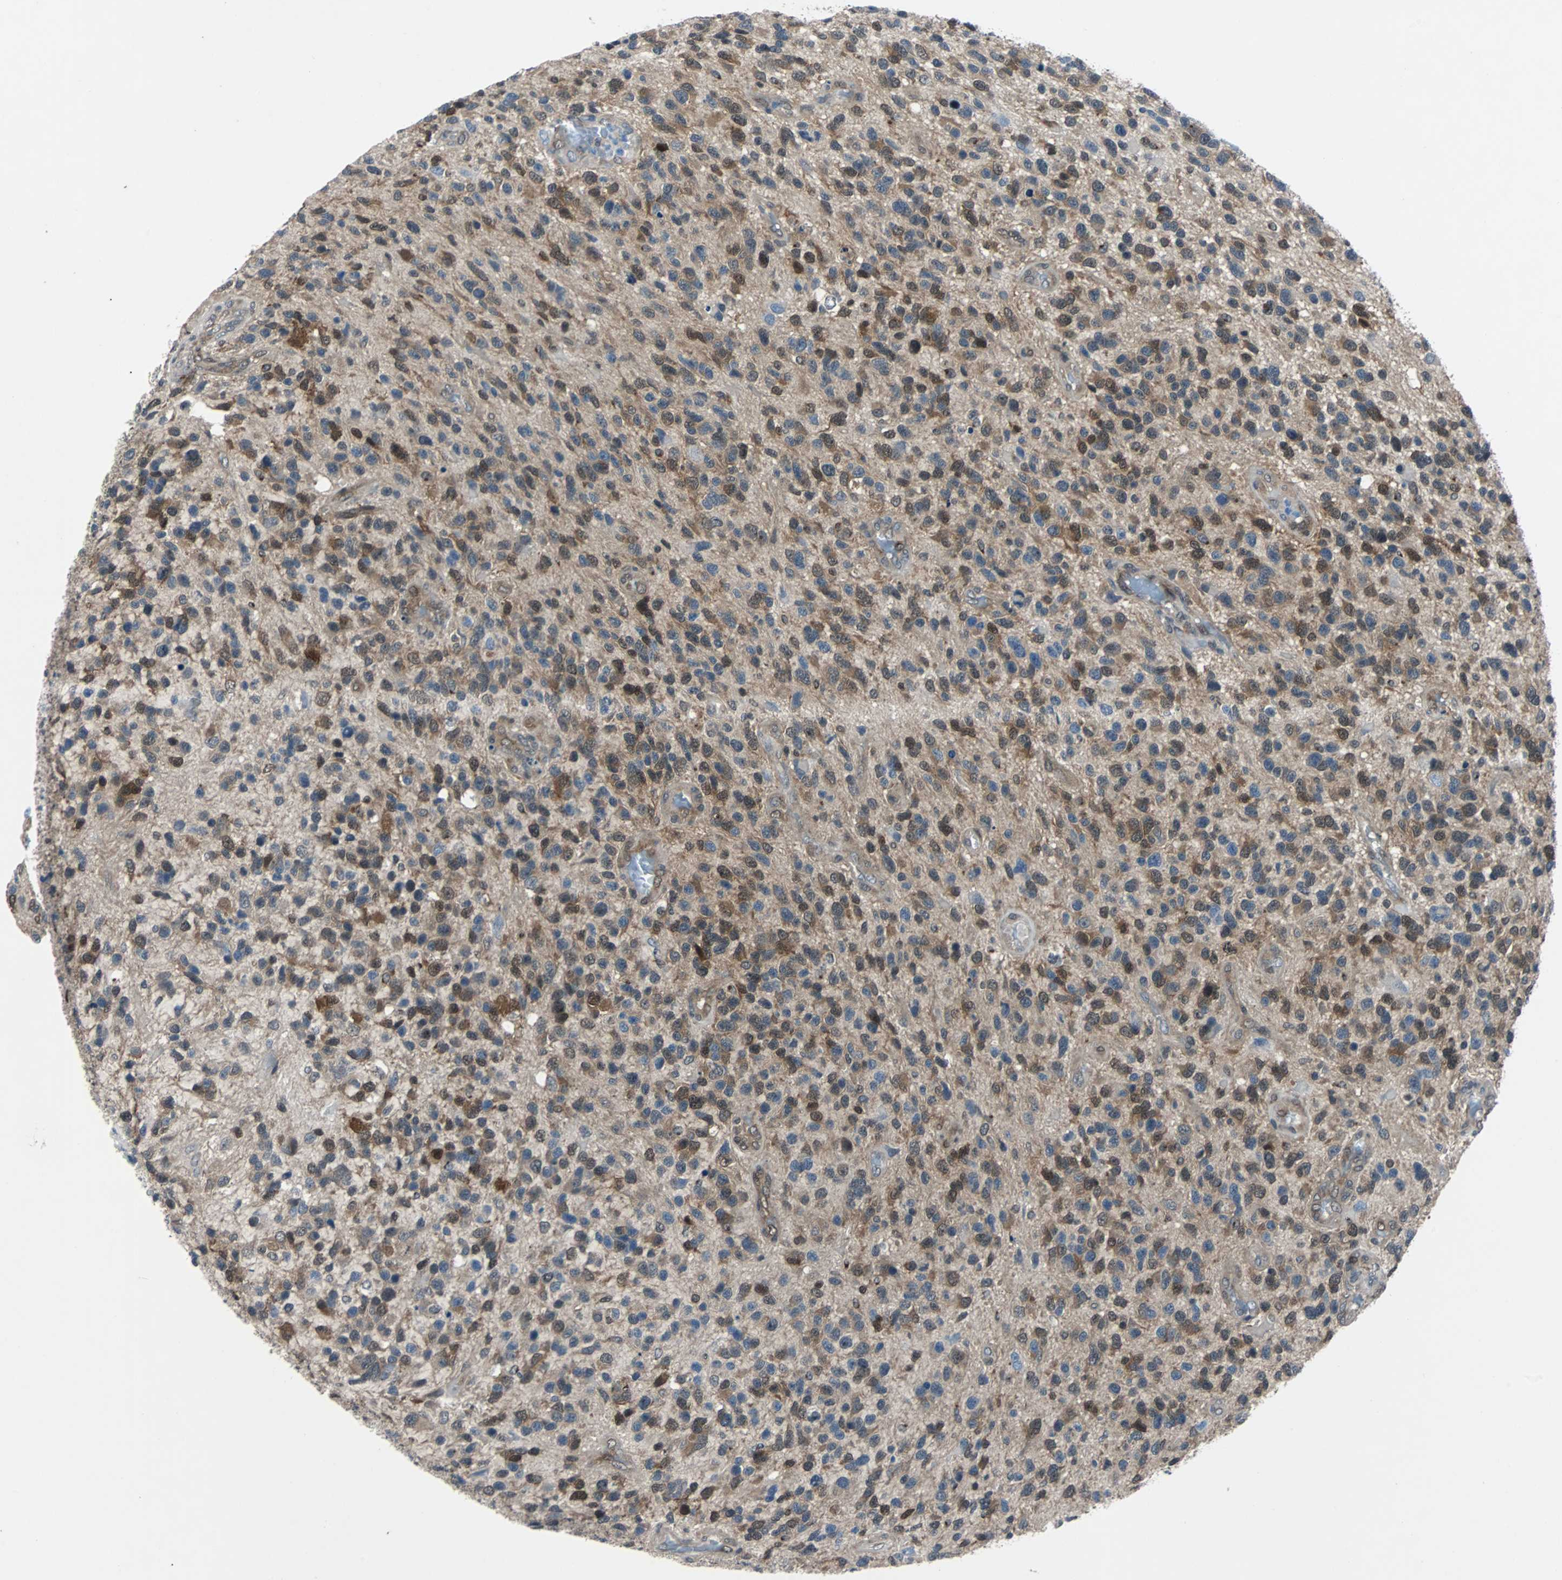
{"staining": {"intensity": "moderate", "quantity": "25%-75%", "location": "nuclear"}, "tissue": "glioma", "cell_type": "Tumor cells", "image_type": "cancer", "snomed": [{"axis": "morphology", "description": "Glioma, malignant, High grade"}, {"axis": "topography", "description": "Brain"}], "caption": "Immunohistochemistry (IHC) of human glioma shows medium levels of moderate nuclear staining in approximately 25%-75% of tumor cells. (IHC, brightfield microscopy, high magnification).", "gene": "MAP2K6", "patient": {"sex": "female", "age": 58}}